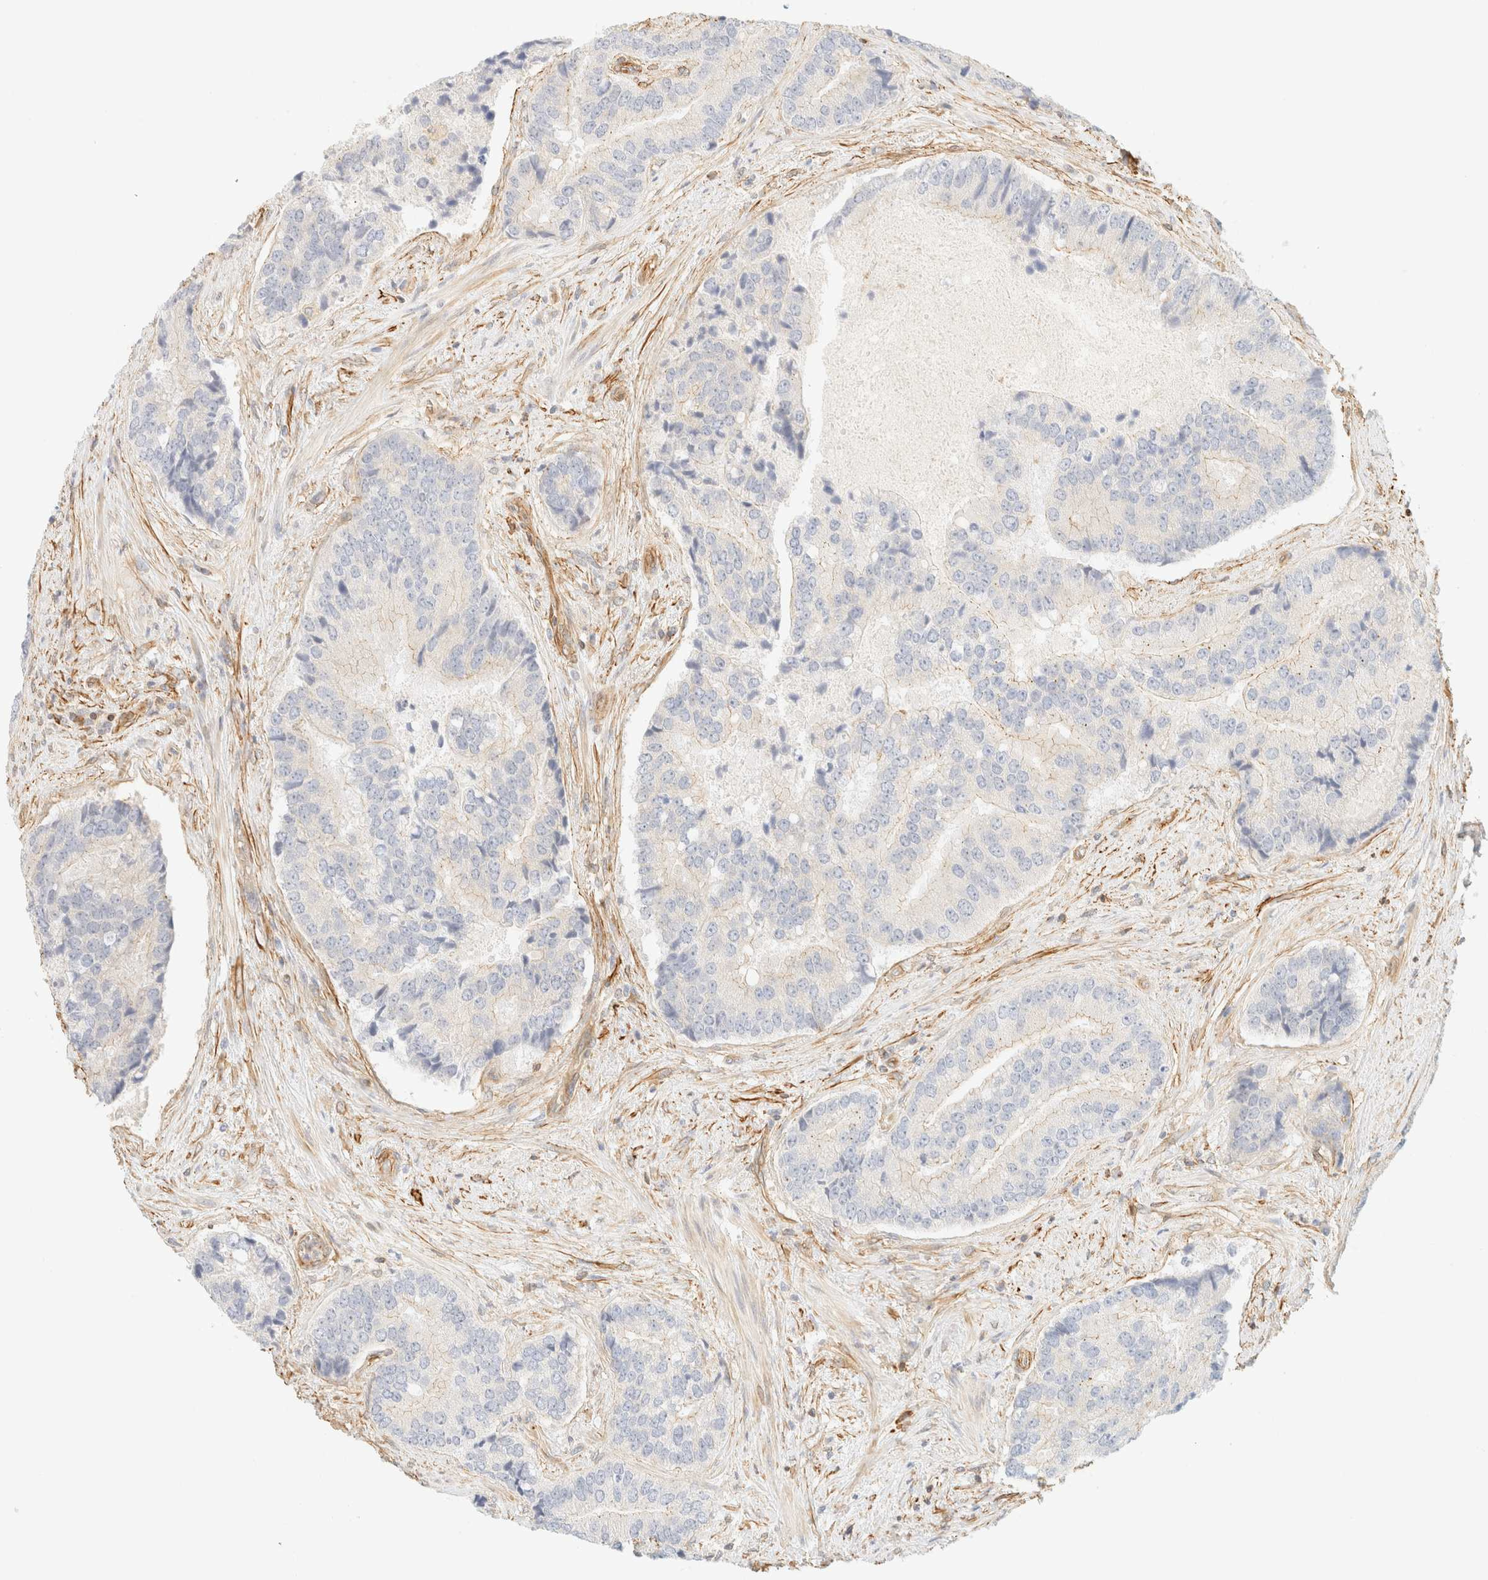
{"staining": {"intensity": "negative", "quantity": "none", "location": "none"}, "tissue": "prostate cancer", "cell_type": "Tumor cells", "image_type": "cancer", "snomed": [{"axis": "morphology", "description": "Adenocarcinoma, High grade"}, {"axis": "topography", "description": "Prostate"}], "caption": "High magnification brightfield microscopy of prostate cancer stained with DAB (3,3'-diaminobenzidine) (brown) and counterstained with hematoxylin (blue): tumor cells show no significant staining.", "gene": "OTOP2", "patient": {"sex": "male", "age": 70}}